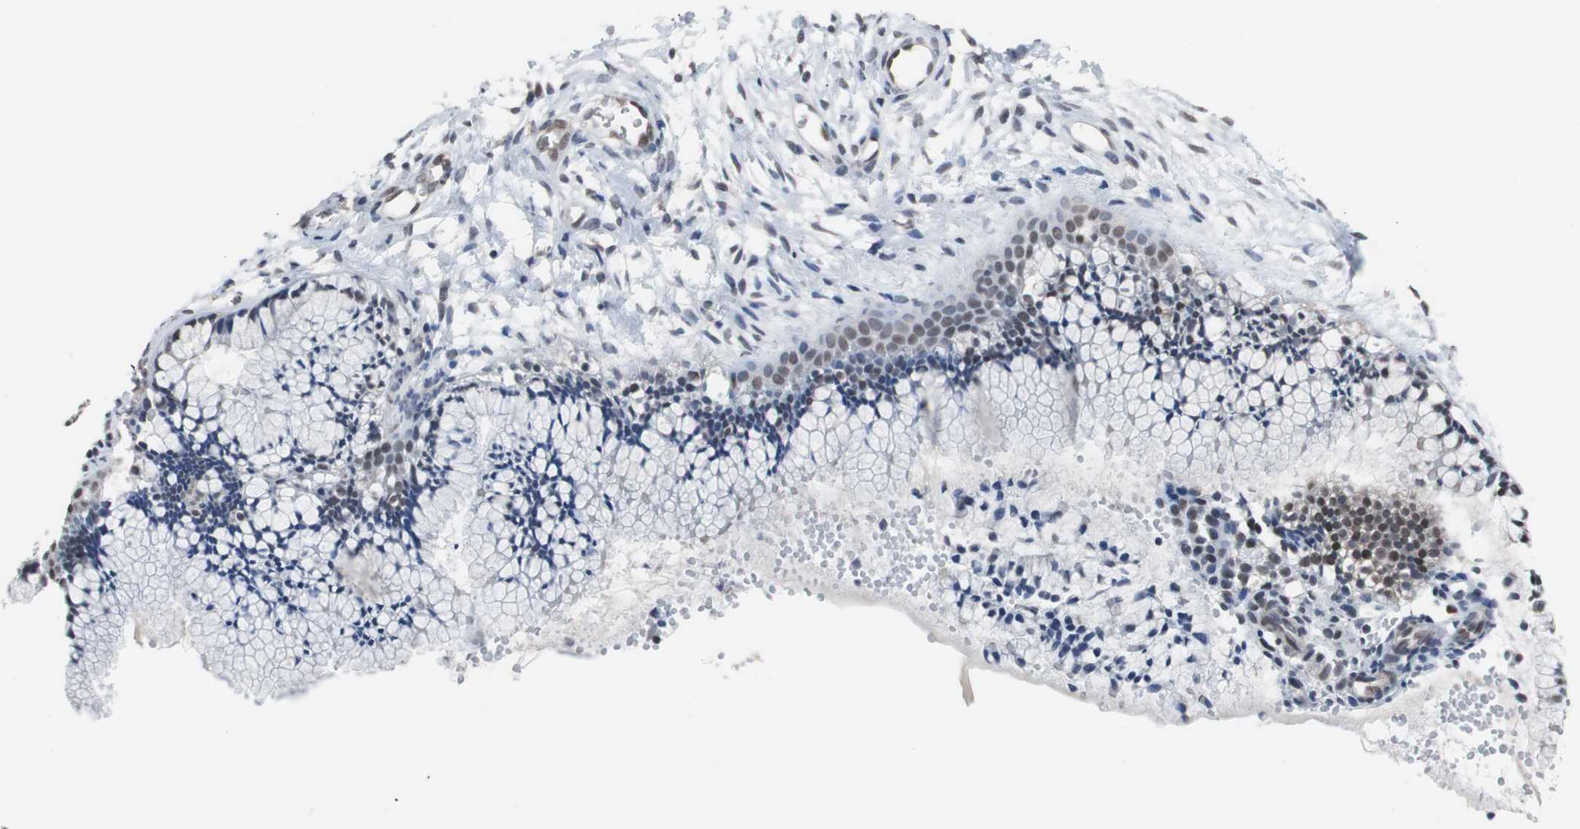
{"staining": {"intensity": "moderate", "quantity": ">75%", "location": "nuclear"}, "tissue": "cervix", "cell_type": "Glandular cells", "image_type": "normal", "snomed": [{"axis": "morphology", "description": "Normal tissue, NOS"}, {"axis": "topography", "description": "Cervix"}], "caption": "Immunohistochemical staining of benign human cervix demonstrates >75% levels of moderate nuclear protein positivity in about >75% of glandular cells.", "gene": "TAF7", "patient": {"sex": "female", "age": 46}}